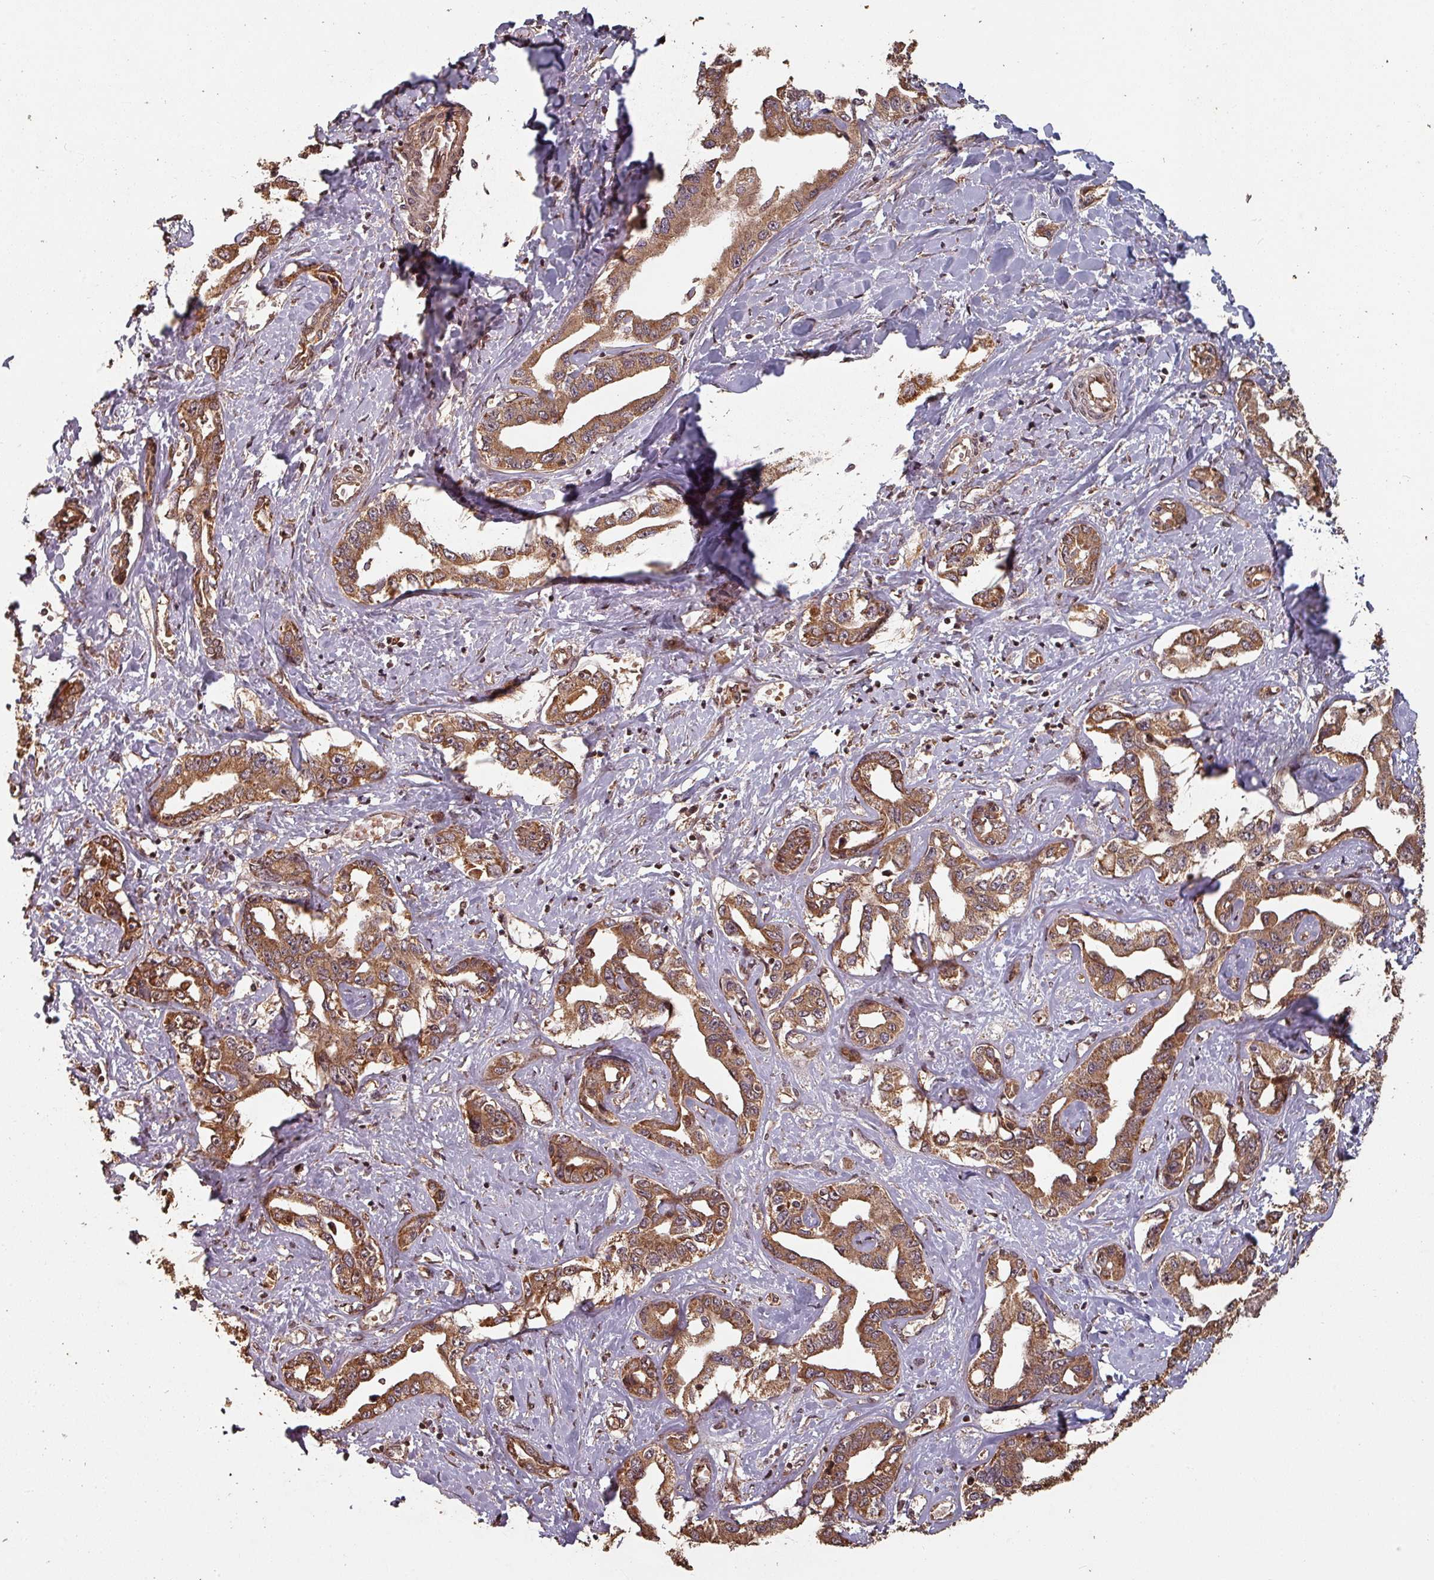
{"staining": {"intensity": "moderate", "quantity": ">75%", "location": "cytoplasmic/membranous"}, "tissue": "liver cancer", "cell_type": "Tumor cells", "image_type": "cancer", "snomed": [{"axis": "morphology", "description": "Cholangiocarcinoma"}, {"axis": "topography", "description": "Liver"}], "caption": "Tumor cells reveal medium levels of moderate cytoplasmic/membranous positivity in approximately >75% of cells in liver cholangiocarcinoma. (IHC, brightfield microscopy, high magnification).", "gene": "EID1", "patient": {"sex": "male", "age": 59}}